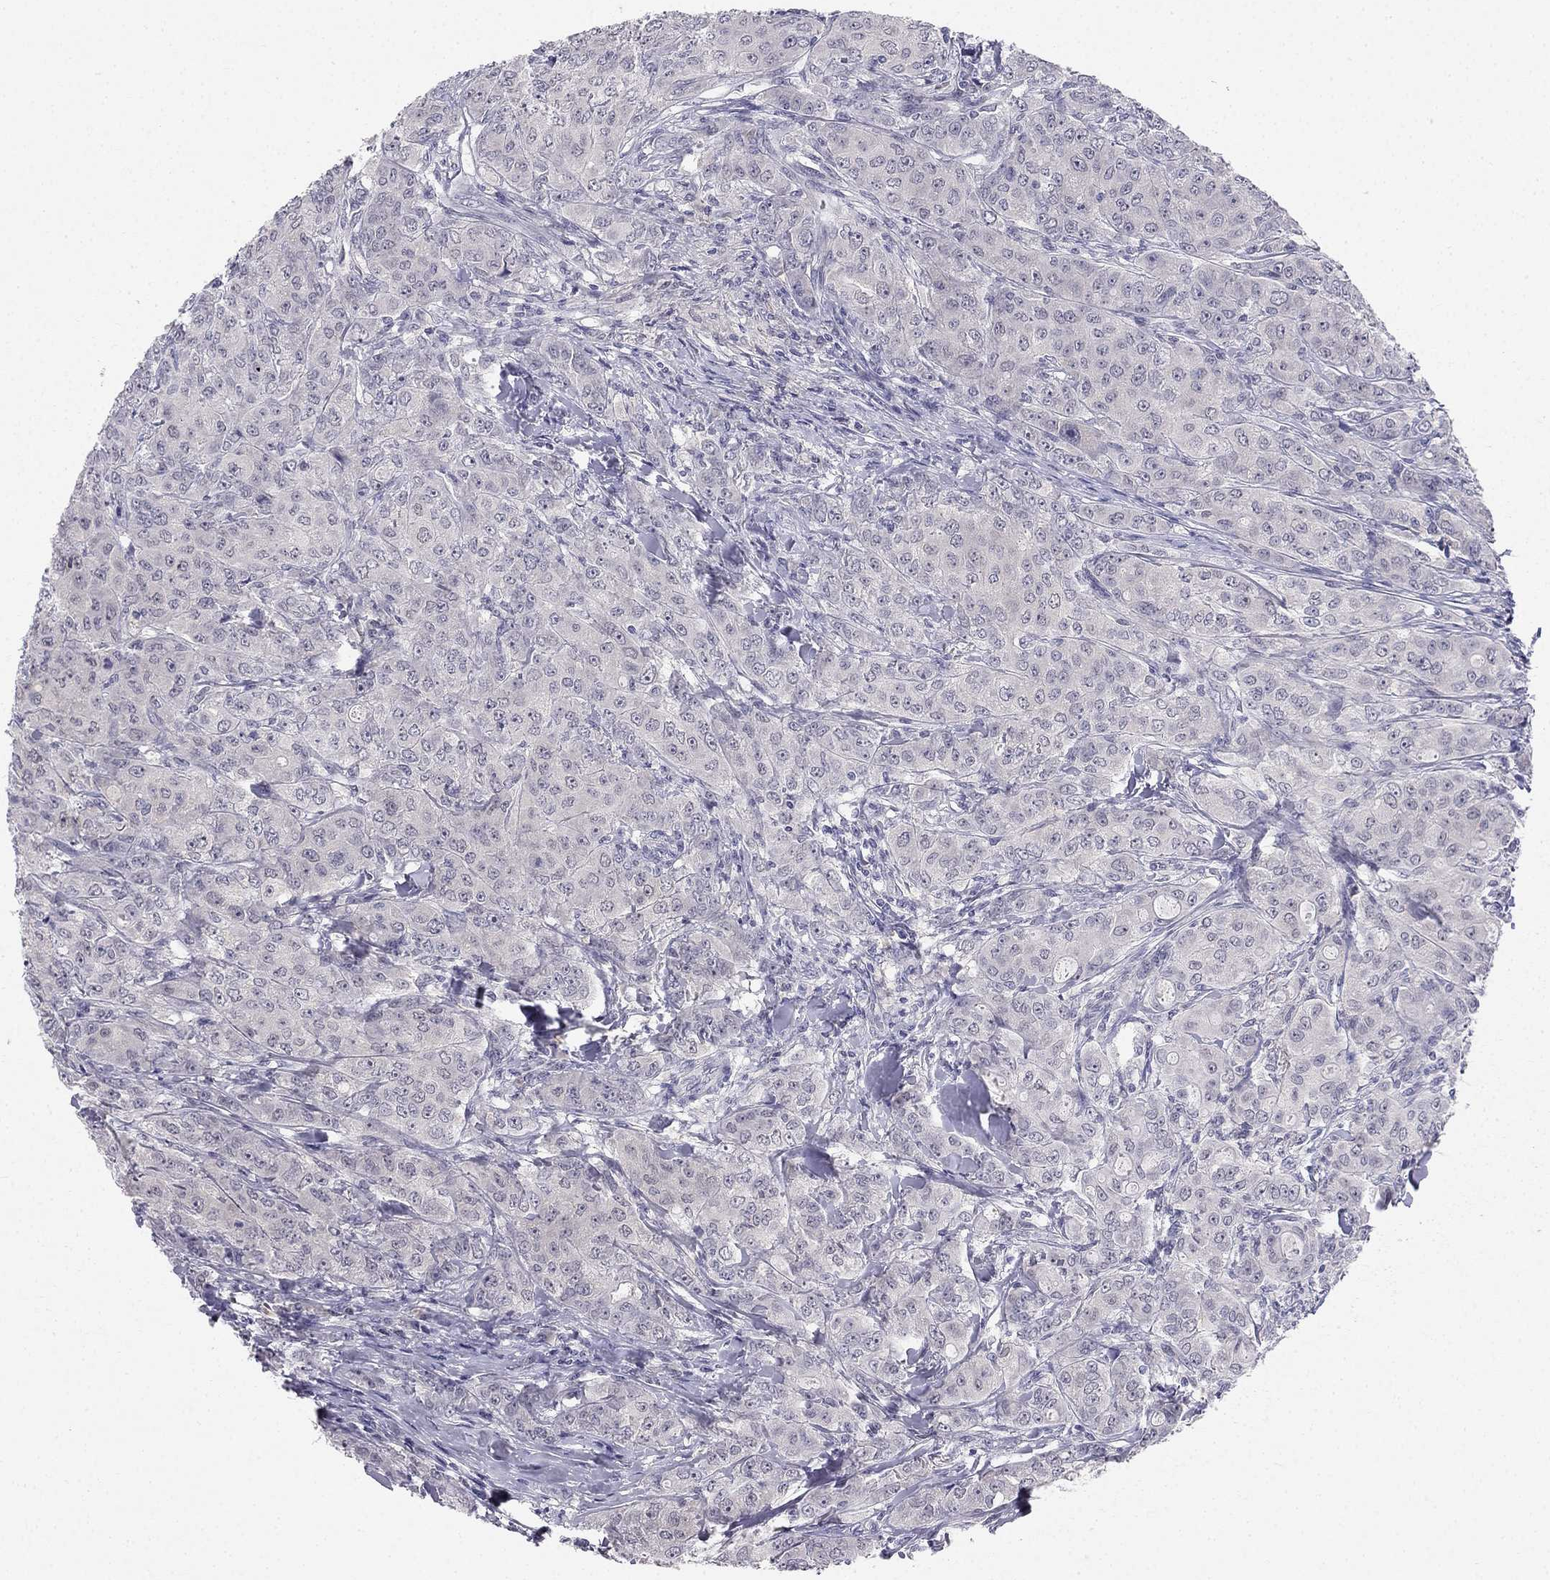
{"staining": {"intensity": "negative", "quantity": "none", "location": "none"}, "tissue": "breast cancer", "cell_type": "Tumor cells", "image_type": "cancer", "snomed": [{"axis": "morphology", "description": "Duct carcinoma"}, {"axis": "topography", "description": "Breast"}], "caption": "There is no significant positivity in tumor cells of breast invasive ductal carcinoma.", "gene": "C16orf89", "patient": {"sex": "female", "age": 43}}